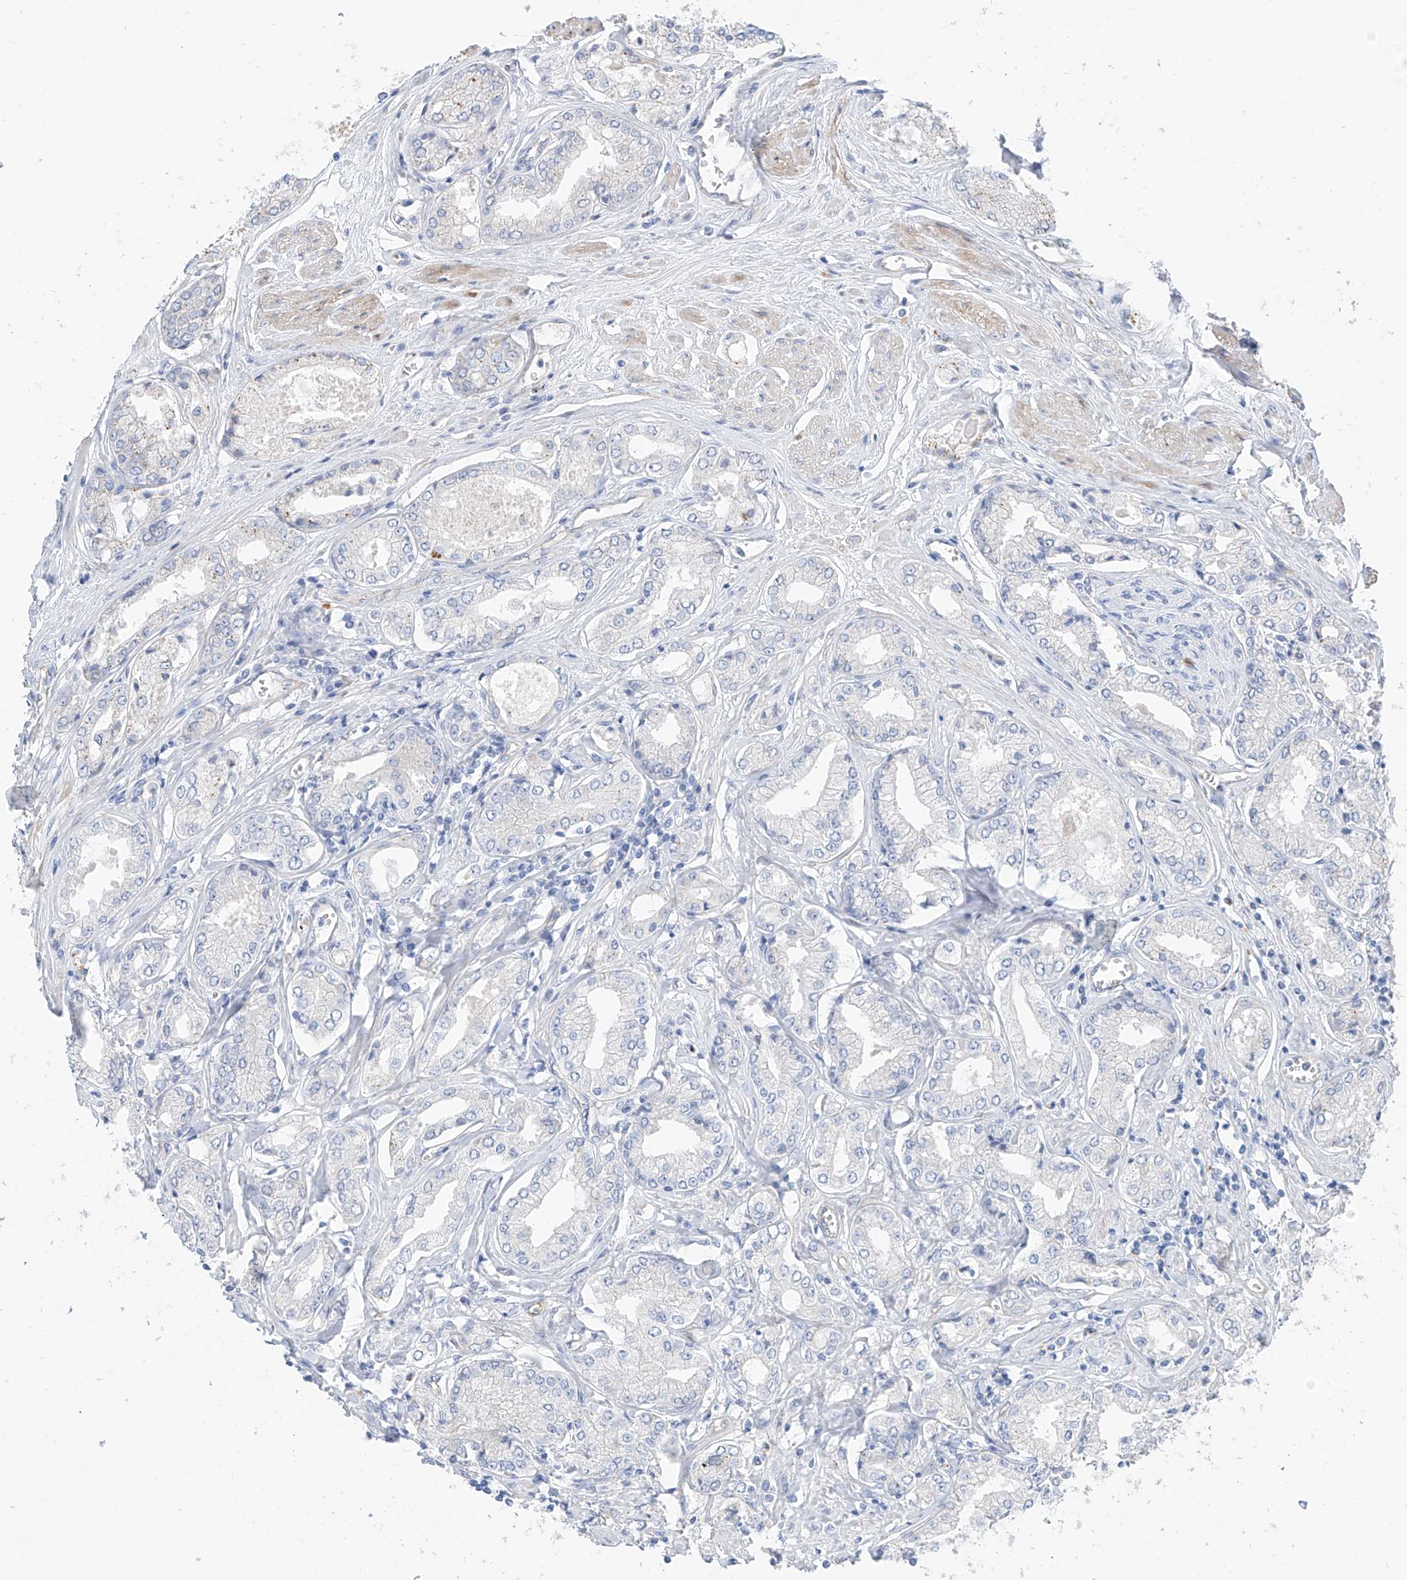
{"staining": {"intensity": "negative", "quantity": "none", "location": "none"}, "tissue": "prostate cancer", "cell_type": "Tumor cells", "image_type": "cancer", "snomed": [{"axis": "morphology", "description": "Adenocarcinoma, Low grade"}, {"axis": "topography", "description": "Prostate"}], "caption": "Immunohistochemistry (IHC) of human prostate cancer shows no expression in tumor cells.", "gene": "ITGA9", "patient": {"sex": "male", "age": 60}}